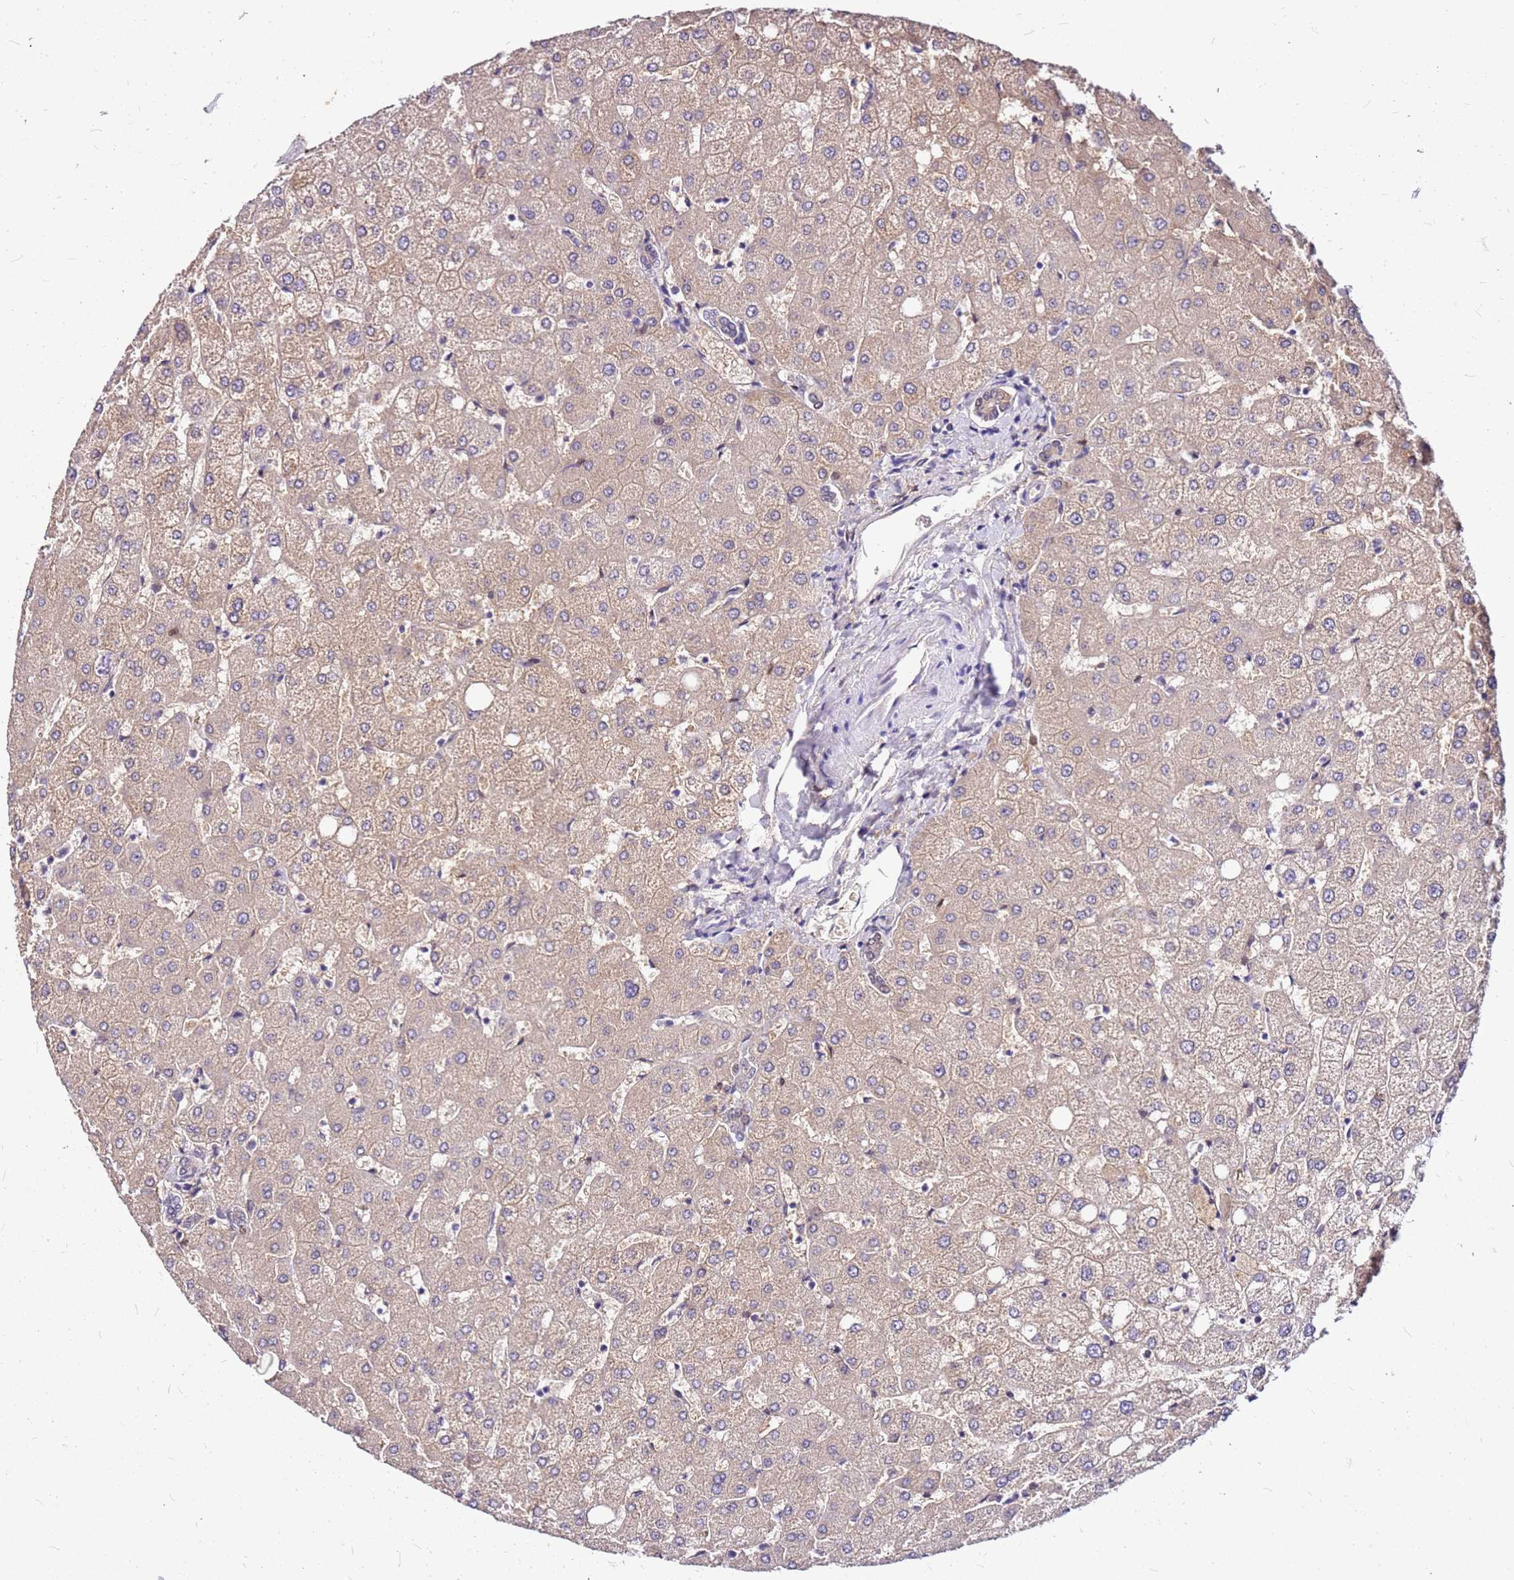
{"staining": {"intensity": "moderate", "quantity": "25%-75%", "location": "cytoplasmic/membranous"}, "tissue": "liver", "cell_type": "Cholangiocytes", "image_type": "normal", "snomed": [{"axis": "morphology", "description": "Normal tissue, NOS"}, {"axis": "topography", "description": "Liver"}], "caption": "Unremarkable liver shows moderate cytoplasmic/membranous staining in about 25%-75% of cholangiocytes.", "gene": "ALDH1A3", "patient": {"sex": "female", "age": 54}}